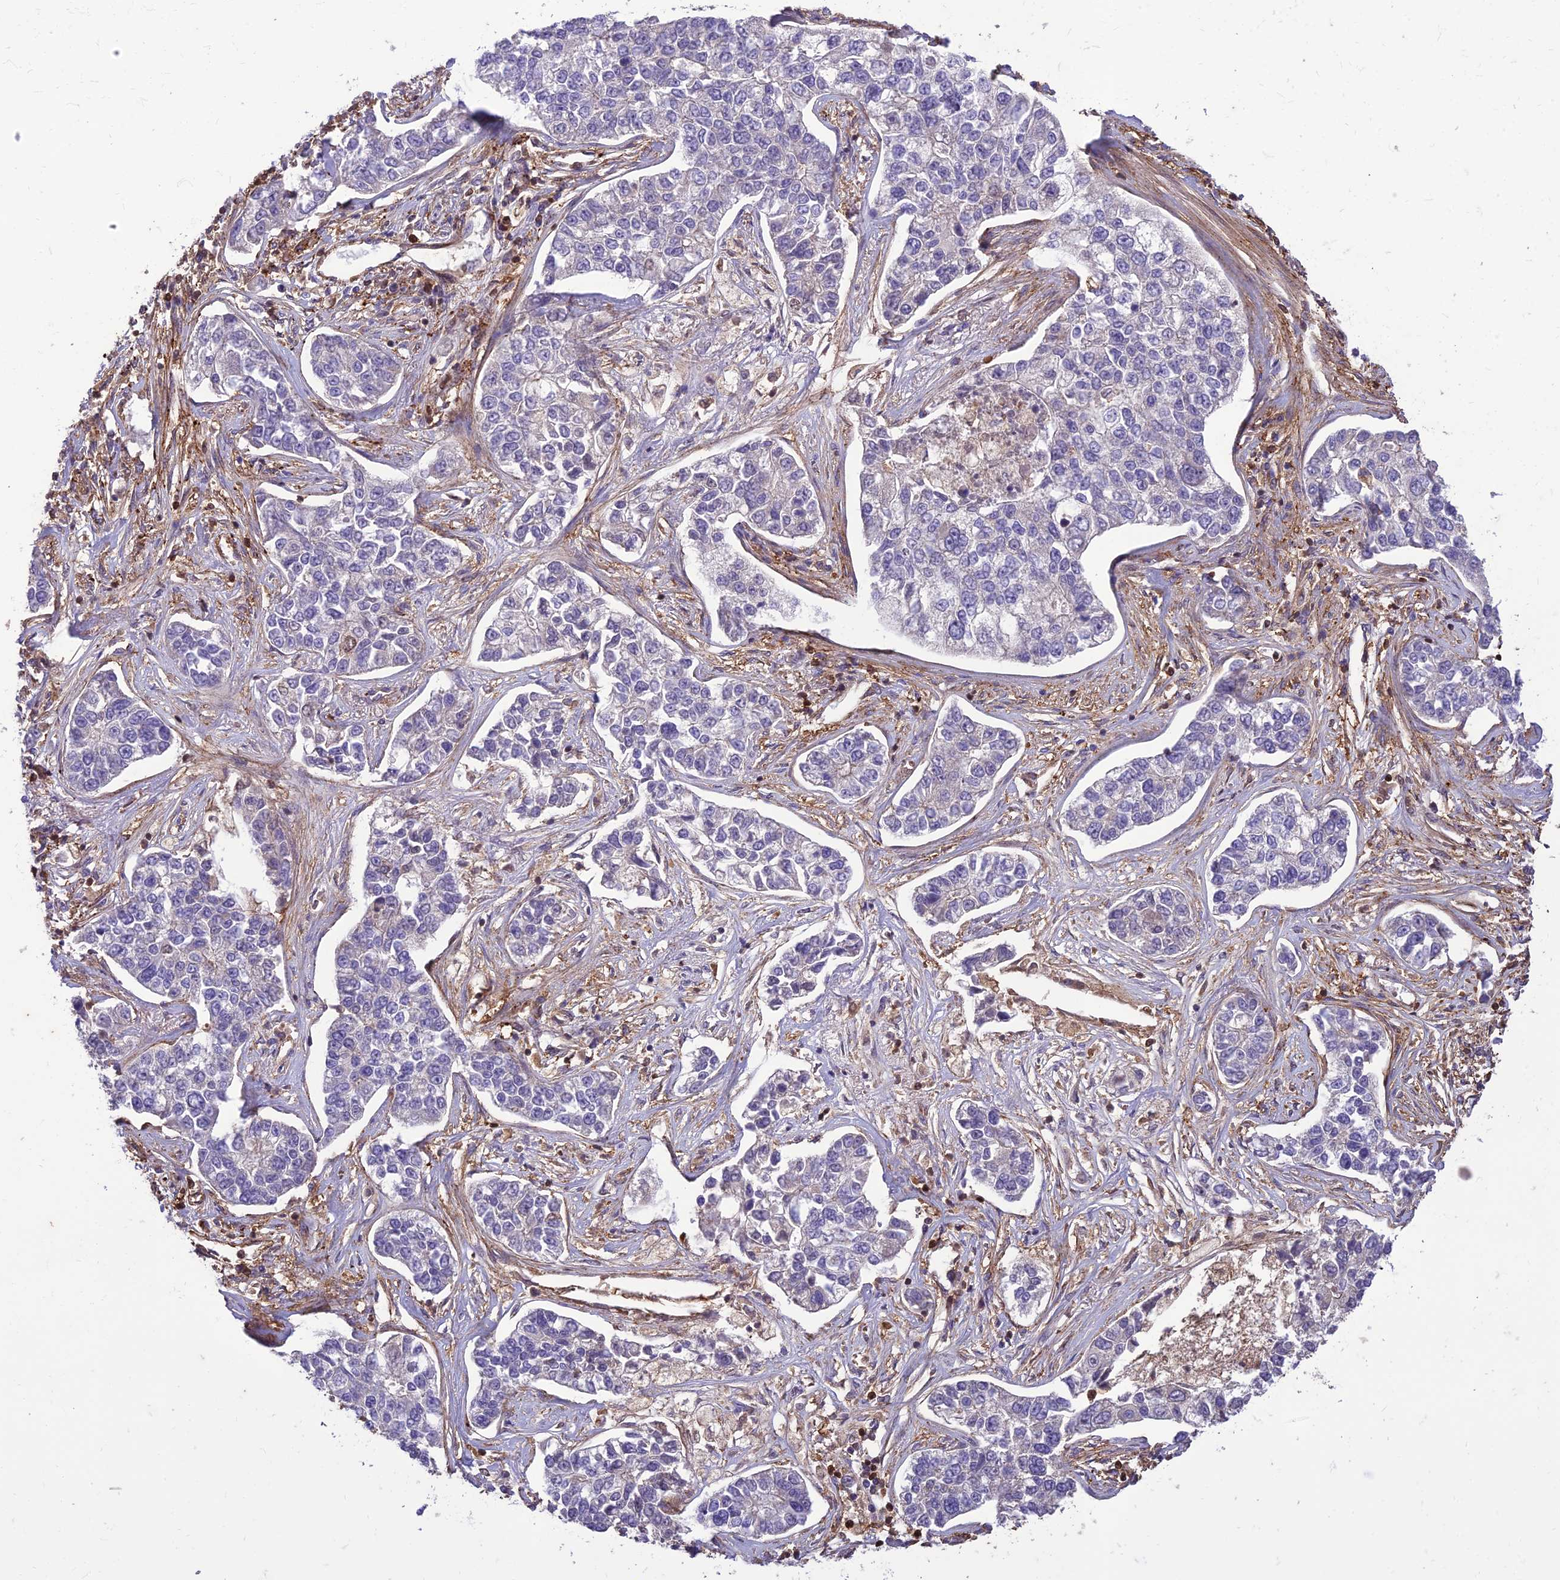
{"staining": {"intensity": "negative", "quantity": "none", "location": "none"}, "tissue": "lung cancer", "cell_type": "Tumor cells", "image_type": "cancer", "snomed": [{"axis": "morphology", "description": "Adenocarcinoma, NOS"}, {"axis": "topography", "description": "Lung"}], "caption": "Protein analysis of lung adenocarcinoma demonstrates no significant positivity in tumor cells.", "gene": "HPSE2", "patient": {"sex": "male", "age": 49}}